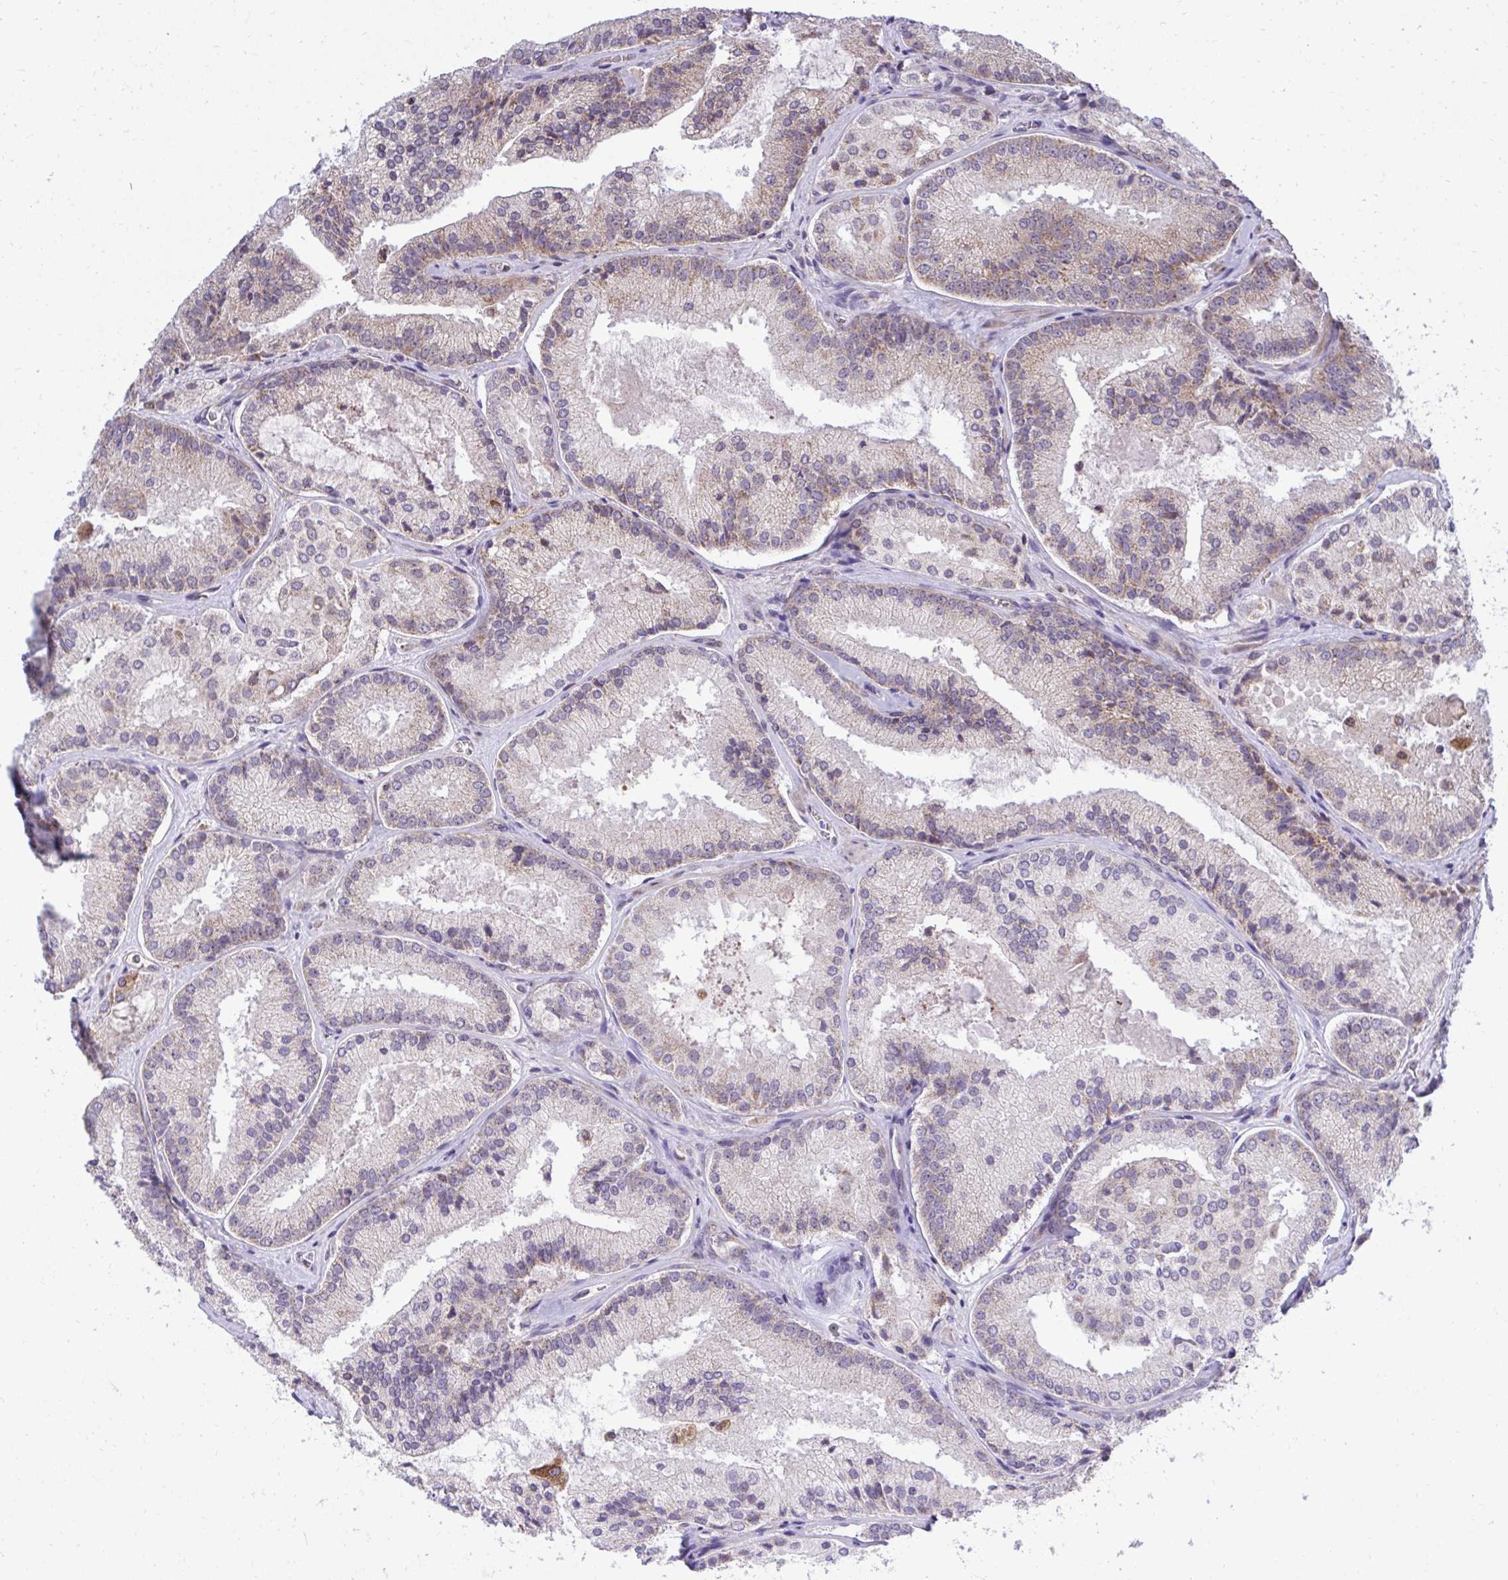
{"staining": {"intensity": "weak", "quantity": "25%-75%", "location": "cytoplasmic/membranous"}, "tissue": "prostate cancer", "cell_type": "Tumor cells", "image_type": "cancer", "snomed": [{"axis": "morphology", "description": "Adenocarcinoma, High grade"}, {"axis": "topography", "description": "Prostate"}], "caption": "Weak cytoplasmic/membranous protein expression is present in about 25%-75% of tumor cells in prostate adenocarcinoma (high-grade). (IHC, brightfield microscopy, high magnification).", "gene": "XAF1", "patient": {"sex": "male", "age": 73}}